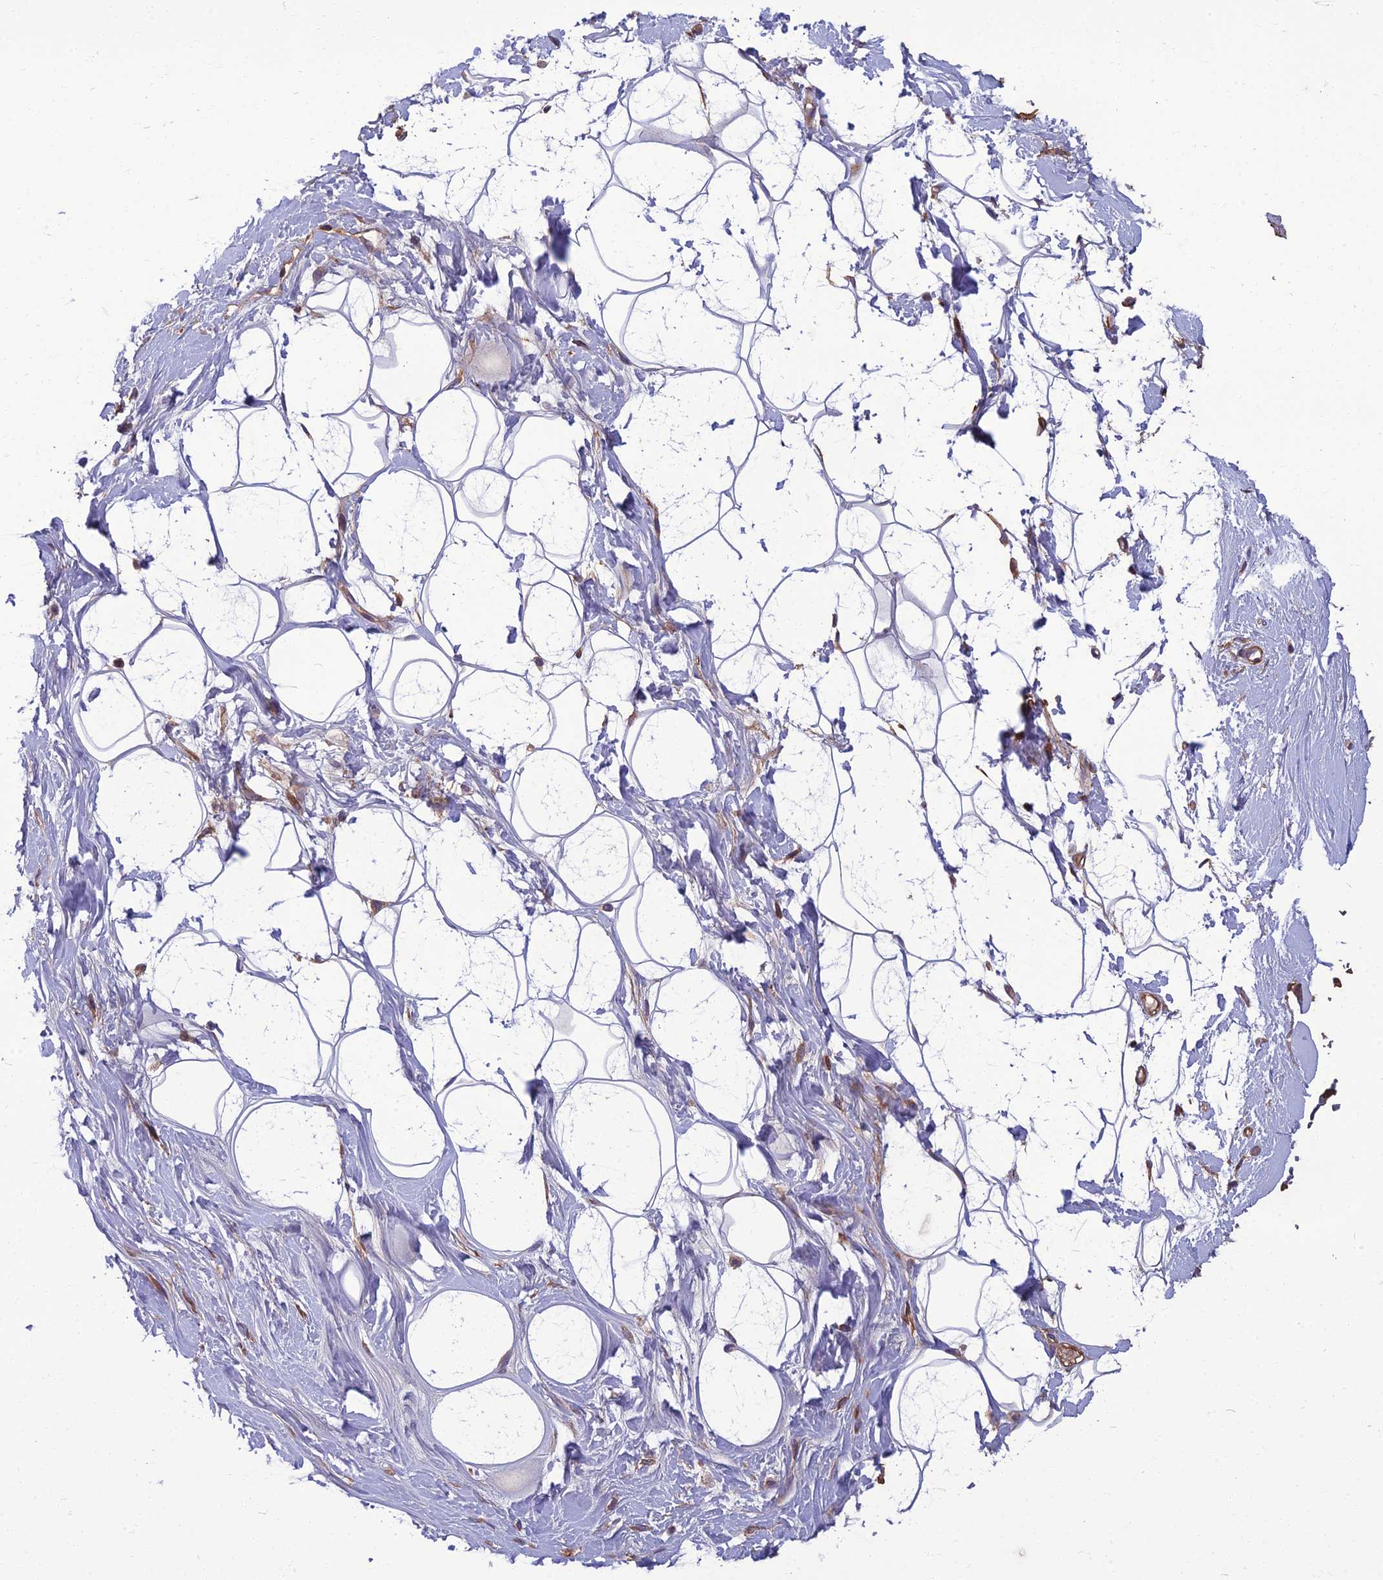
{"staining": {"intensity": "moderate", "quantity": "<25%", "location": "cytoplasmic/membranous"}, "tissue": "adipose tissue", "cell_type": "Adipocytes", "image_type": "normal", "snomed": [{"axis": "morphology", "description": "Normal tissue, NOS"}, {"axis": "topography", "description": "Breast"}], "caption": "Protein expression analysis of benign human adipose tissue reveals moderate cytoplasmic/membranous expression in approximately <25% of adipocytes.", "gene": "WDR24", "patient": {"sex": "female", "age": 26}}